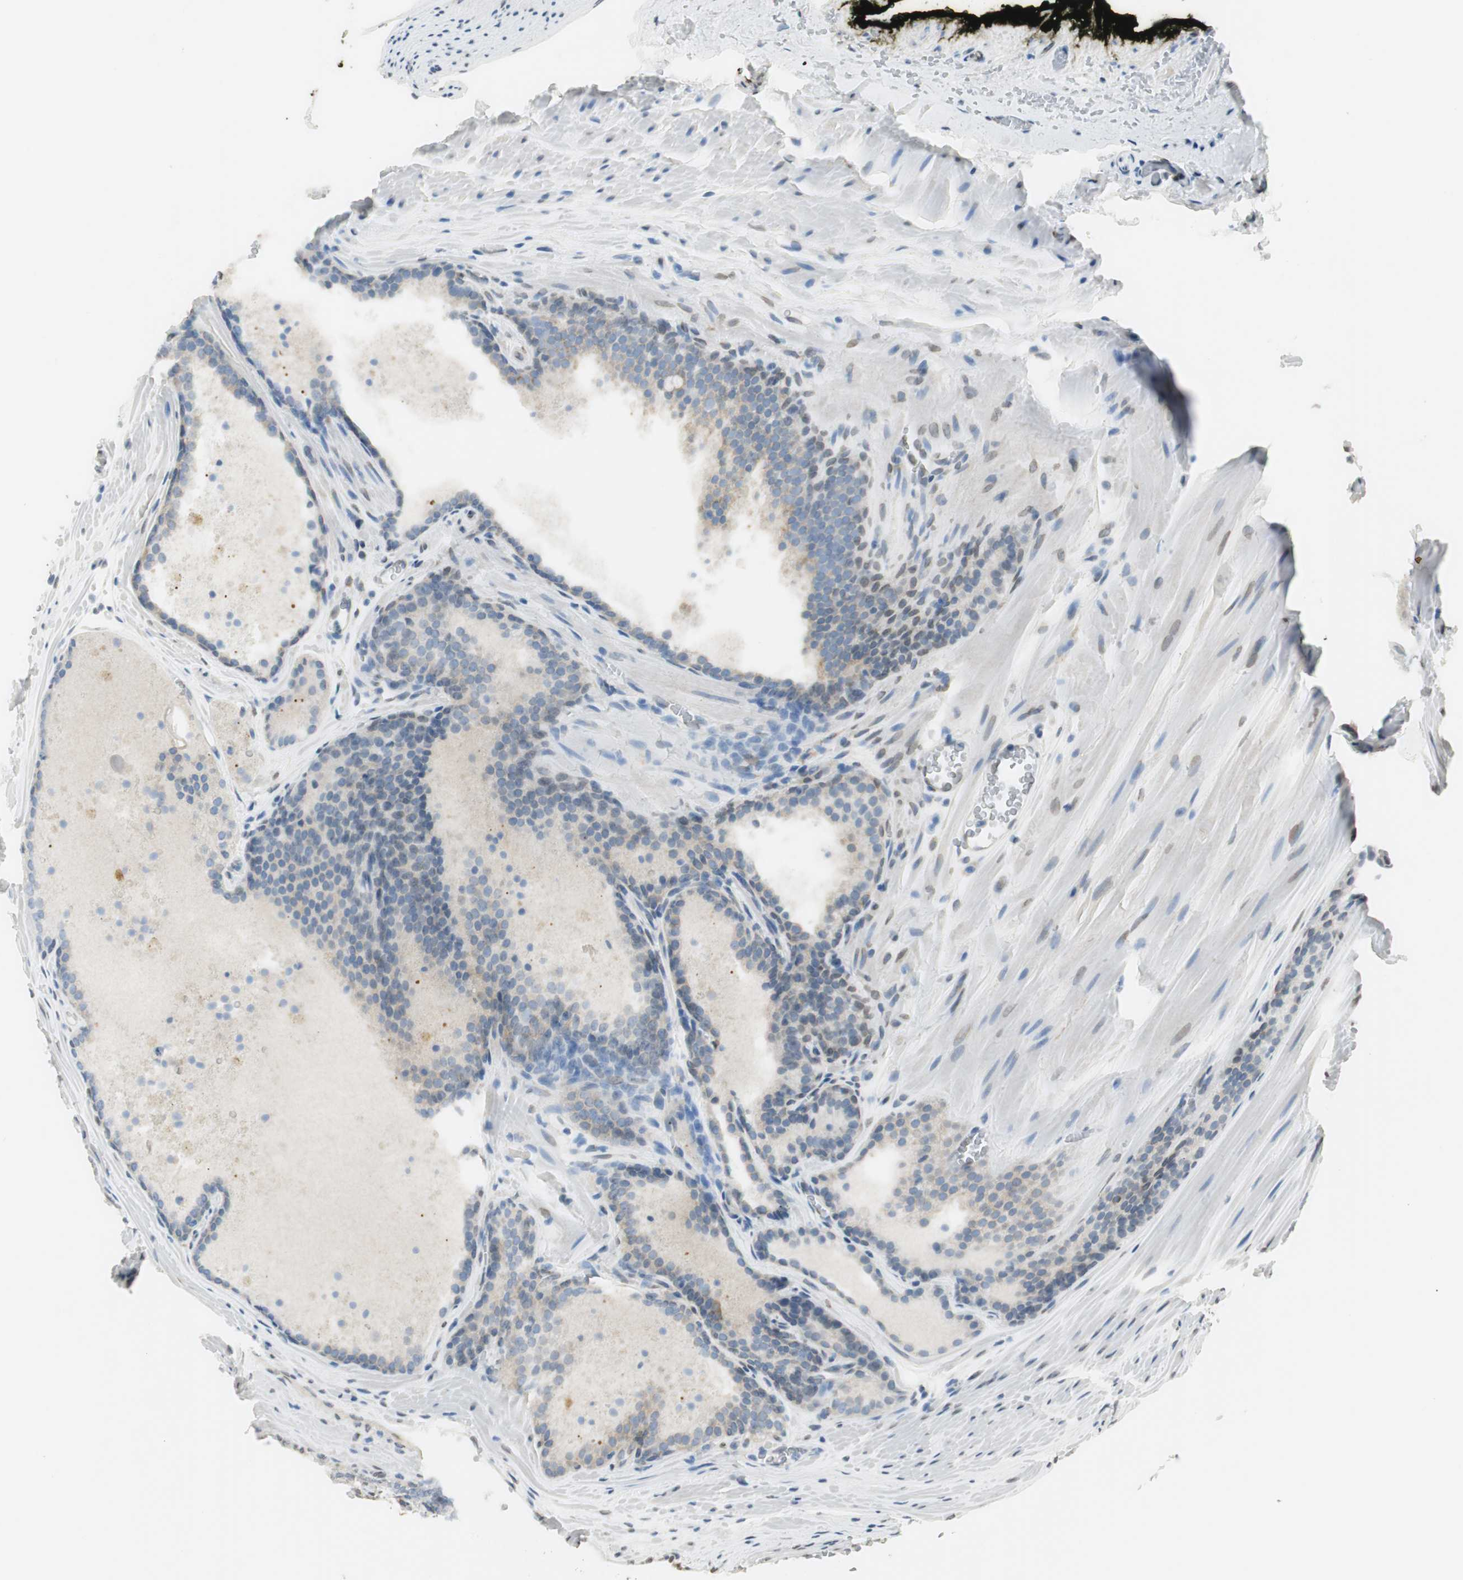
{"staining": {"intensity": "weak", "quantity": "25%-75%", "location": "cytoplasmic/membranous"}, "tissue": "prostate cancer", "cell_type": "Tumor cells", "image_type": "cancer", "snomed": [{"axis": "morphology", "description": "Adenocarcinoma, Low grade"}, {"axis": "topography", "description": "Prostate"}], "caption": "Prostate adenocarcinoma (low-grade) stained with a brown dye reveals weak cytoplasmic/membranous positive expression in approximately 25%-75% of tumor cells.", "gene": "TMEM260", "patient": {"sex": "male", "age": 60}}